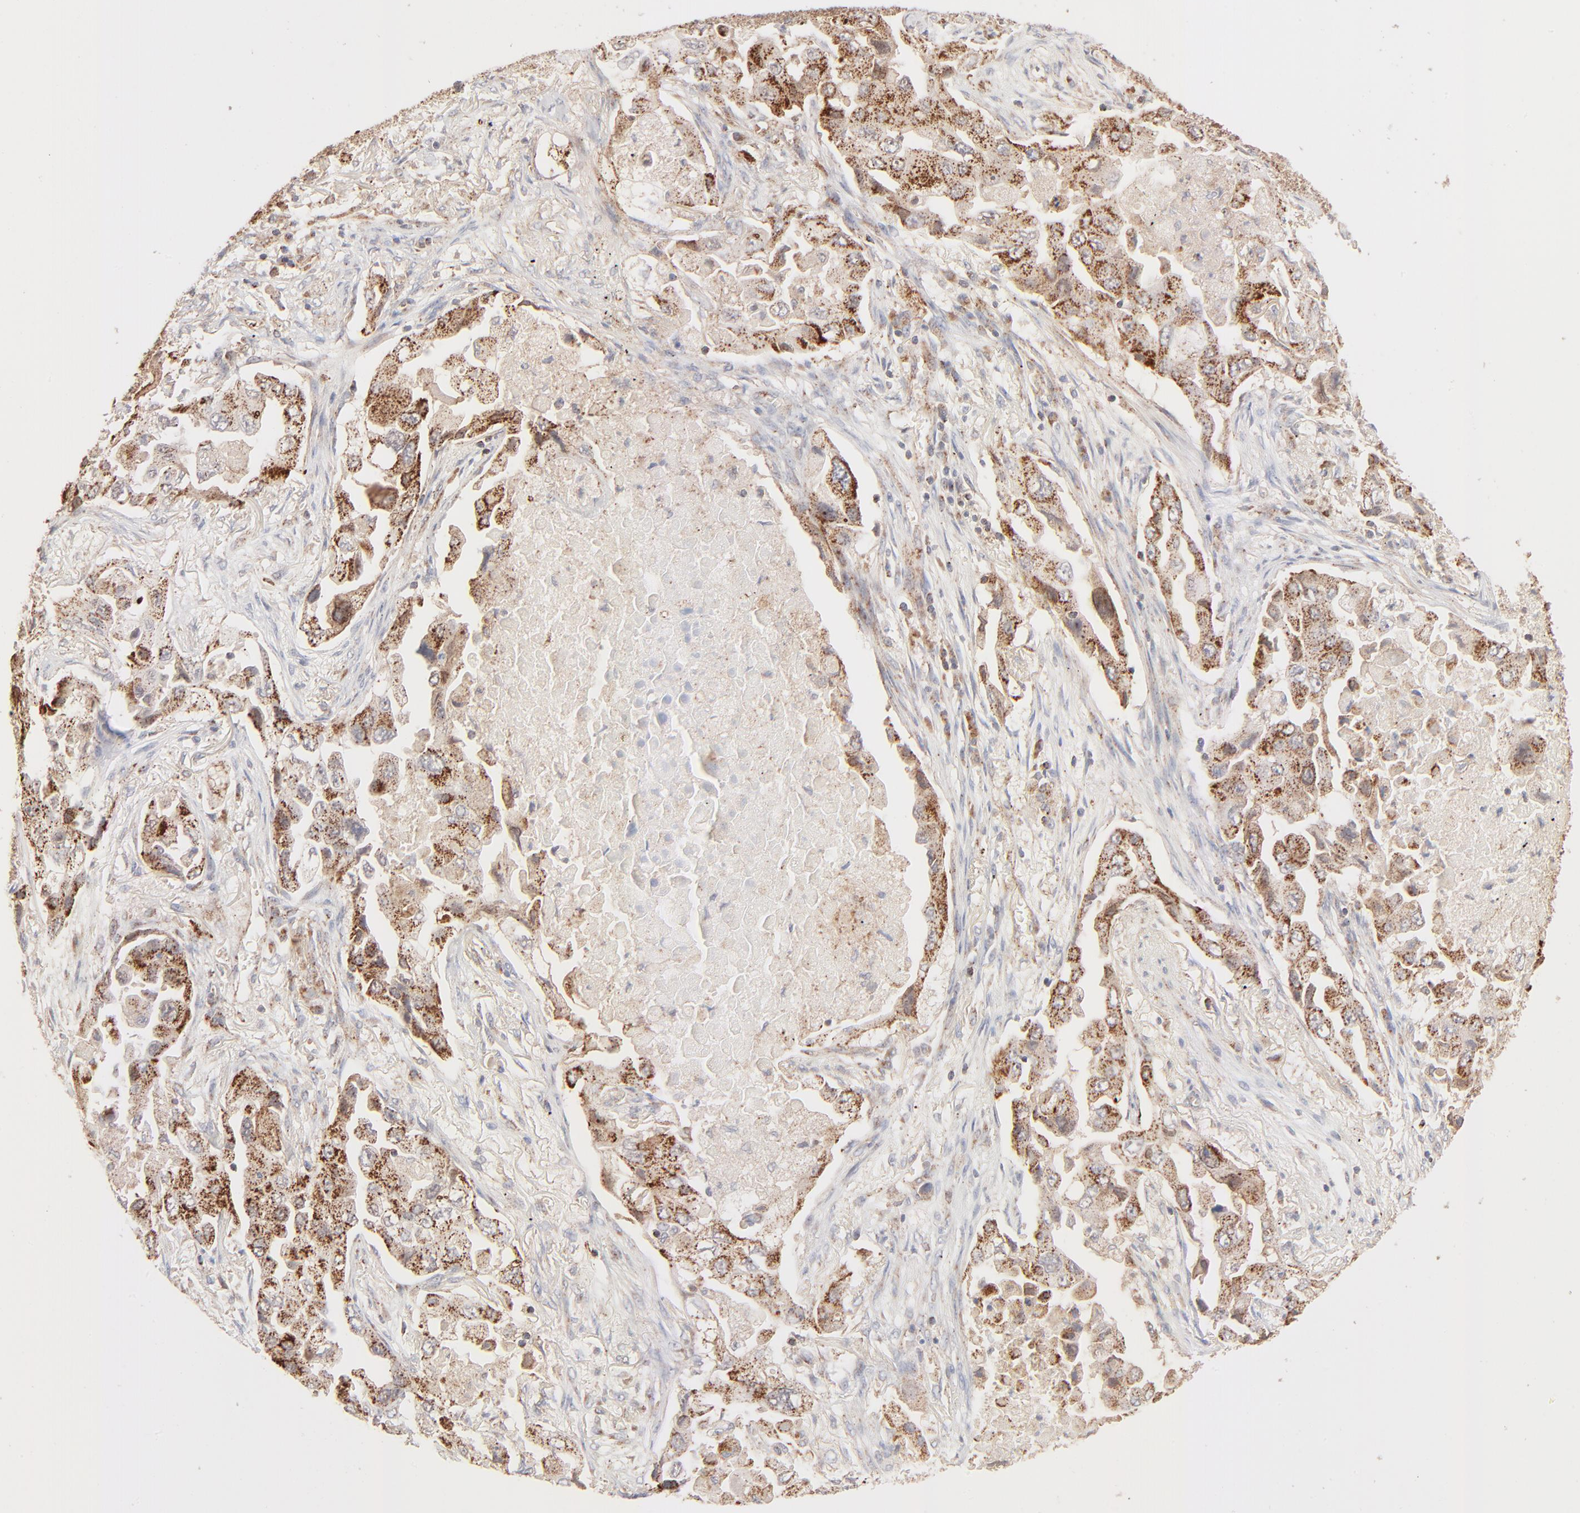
{"staining": {"intensity": "strong", "quantity": ">75%", "location": "cytoplasmic/membranous"}, "tissue": "lung cancer", "cell_type": "Tumor cells", "image_type": "cancer", "snomed": [{"axis": "morphology", "description": "Adenocarcinoma, NOS"}, {"axis": "topography", "description": "Lung"}], "caption": "There is high levels of strong cytoplasmic/membranous staining in tumor cells of lung cancer, as demonstrated by immunohistochemical staining (brown color).", "gene": "CSPG4", "patient": {"sex": "female", "age": 65}}